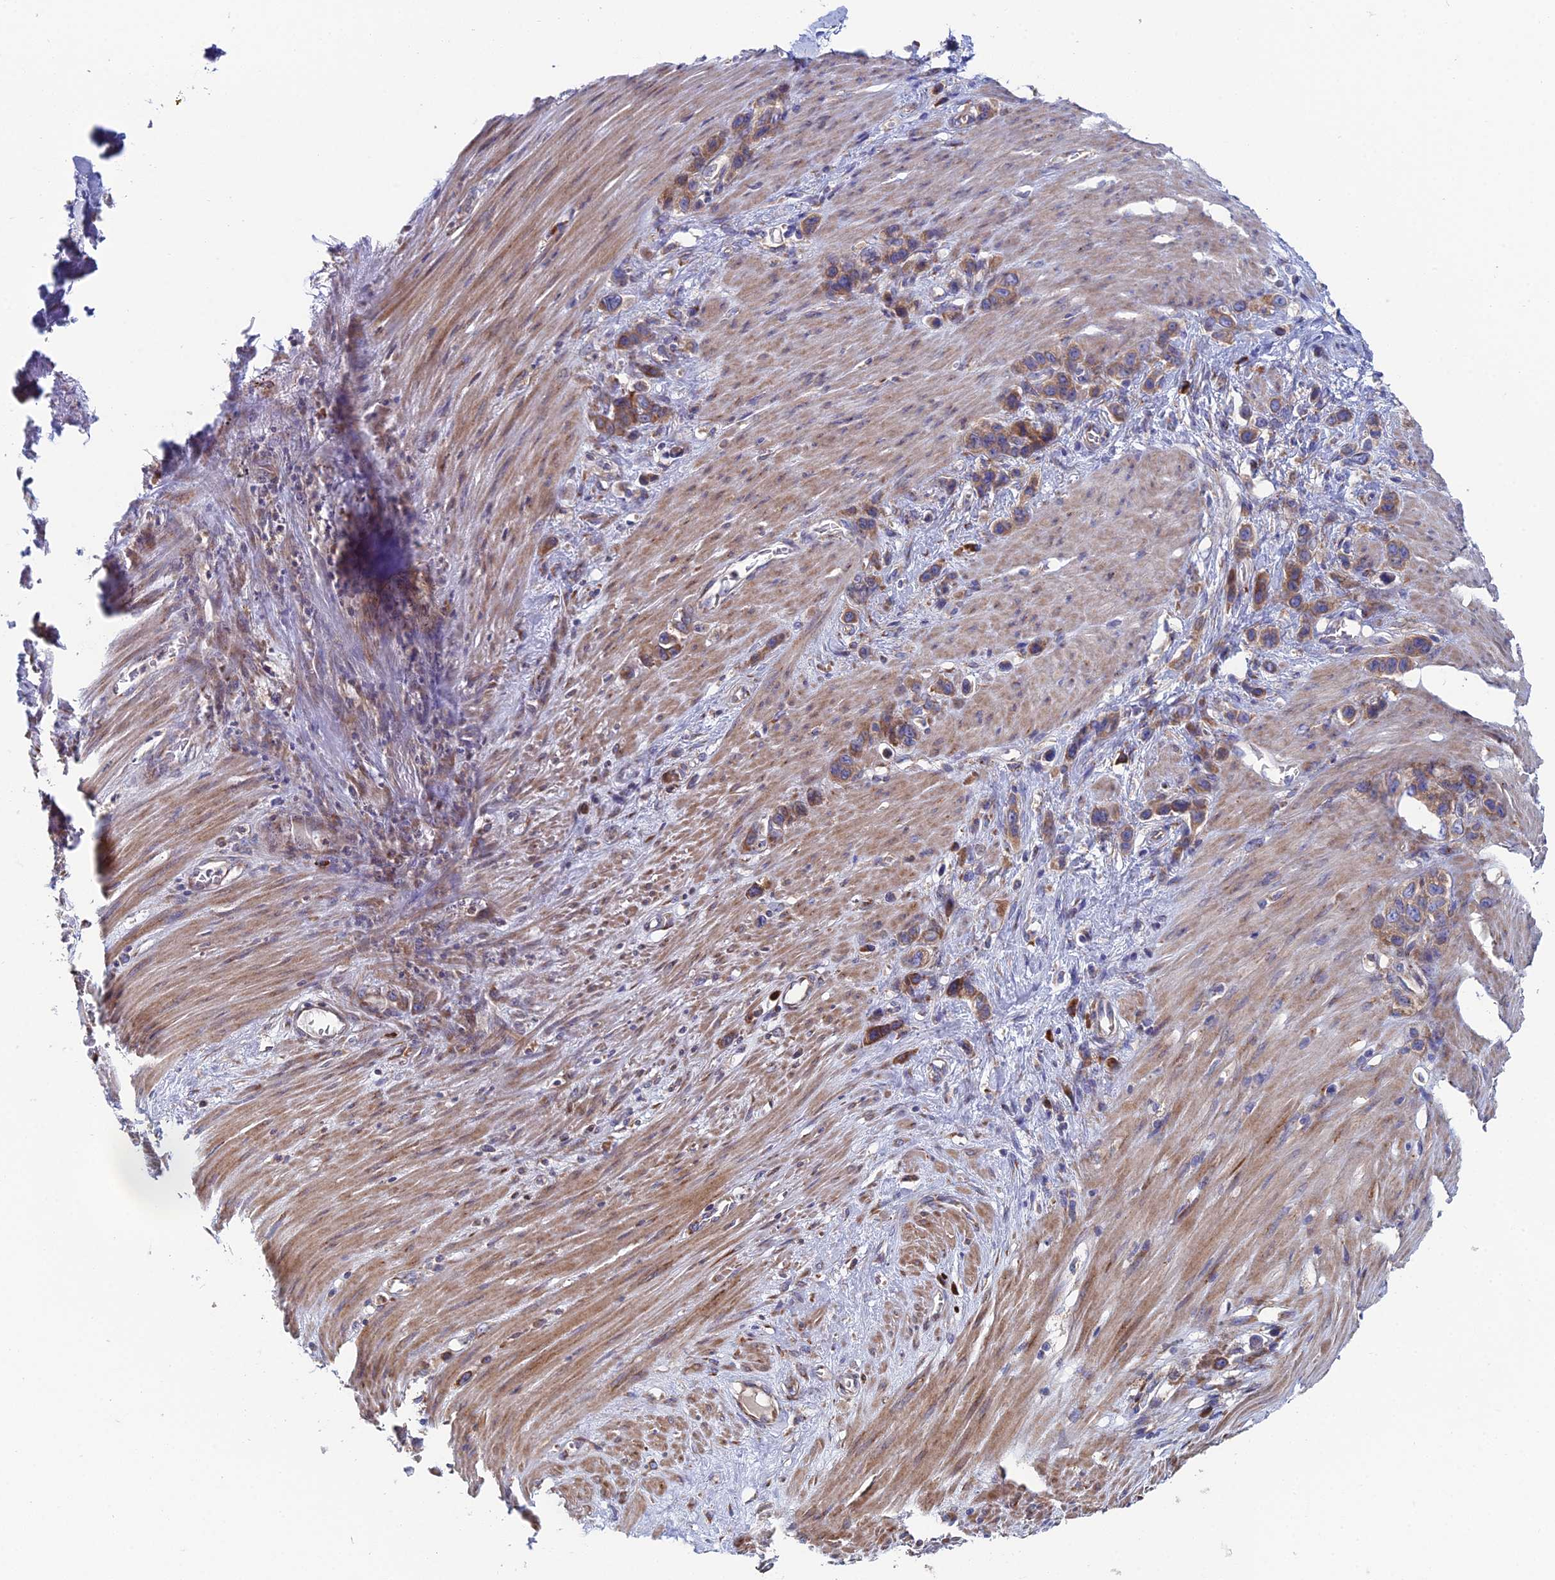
{"staining": {"intensity": "moderate", "quantity": ">75%", "location": "cytoplasmic/membranous"}, "tissue": "stomach cancer", "cell_type": "Tumor cells", "image_type": "cancer", "snomed": [{"axis": "morphology", "description": "Adenocarcinoma, NOS"}, {"axis": "morphology", "description": "Adenocarcinoma, High grade"}, {"axis": "topography", "description": "Stomach, upper"}, {"axis": "topography", "description": "Stomach, lower"}], "caption": "The immunohistochemical stain labels moderate cytoplasmic/membranous positivity in tumor cells of stomach cancer (high-grade adenocarcinoma) tissue.", "gene": "CLCN3", "patient": {"sex": "female", "age": 65}}